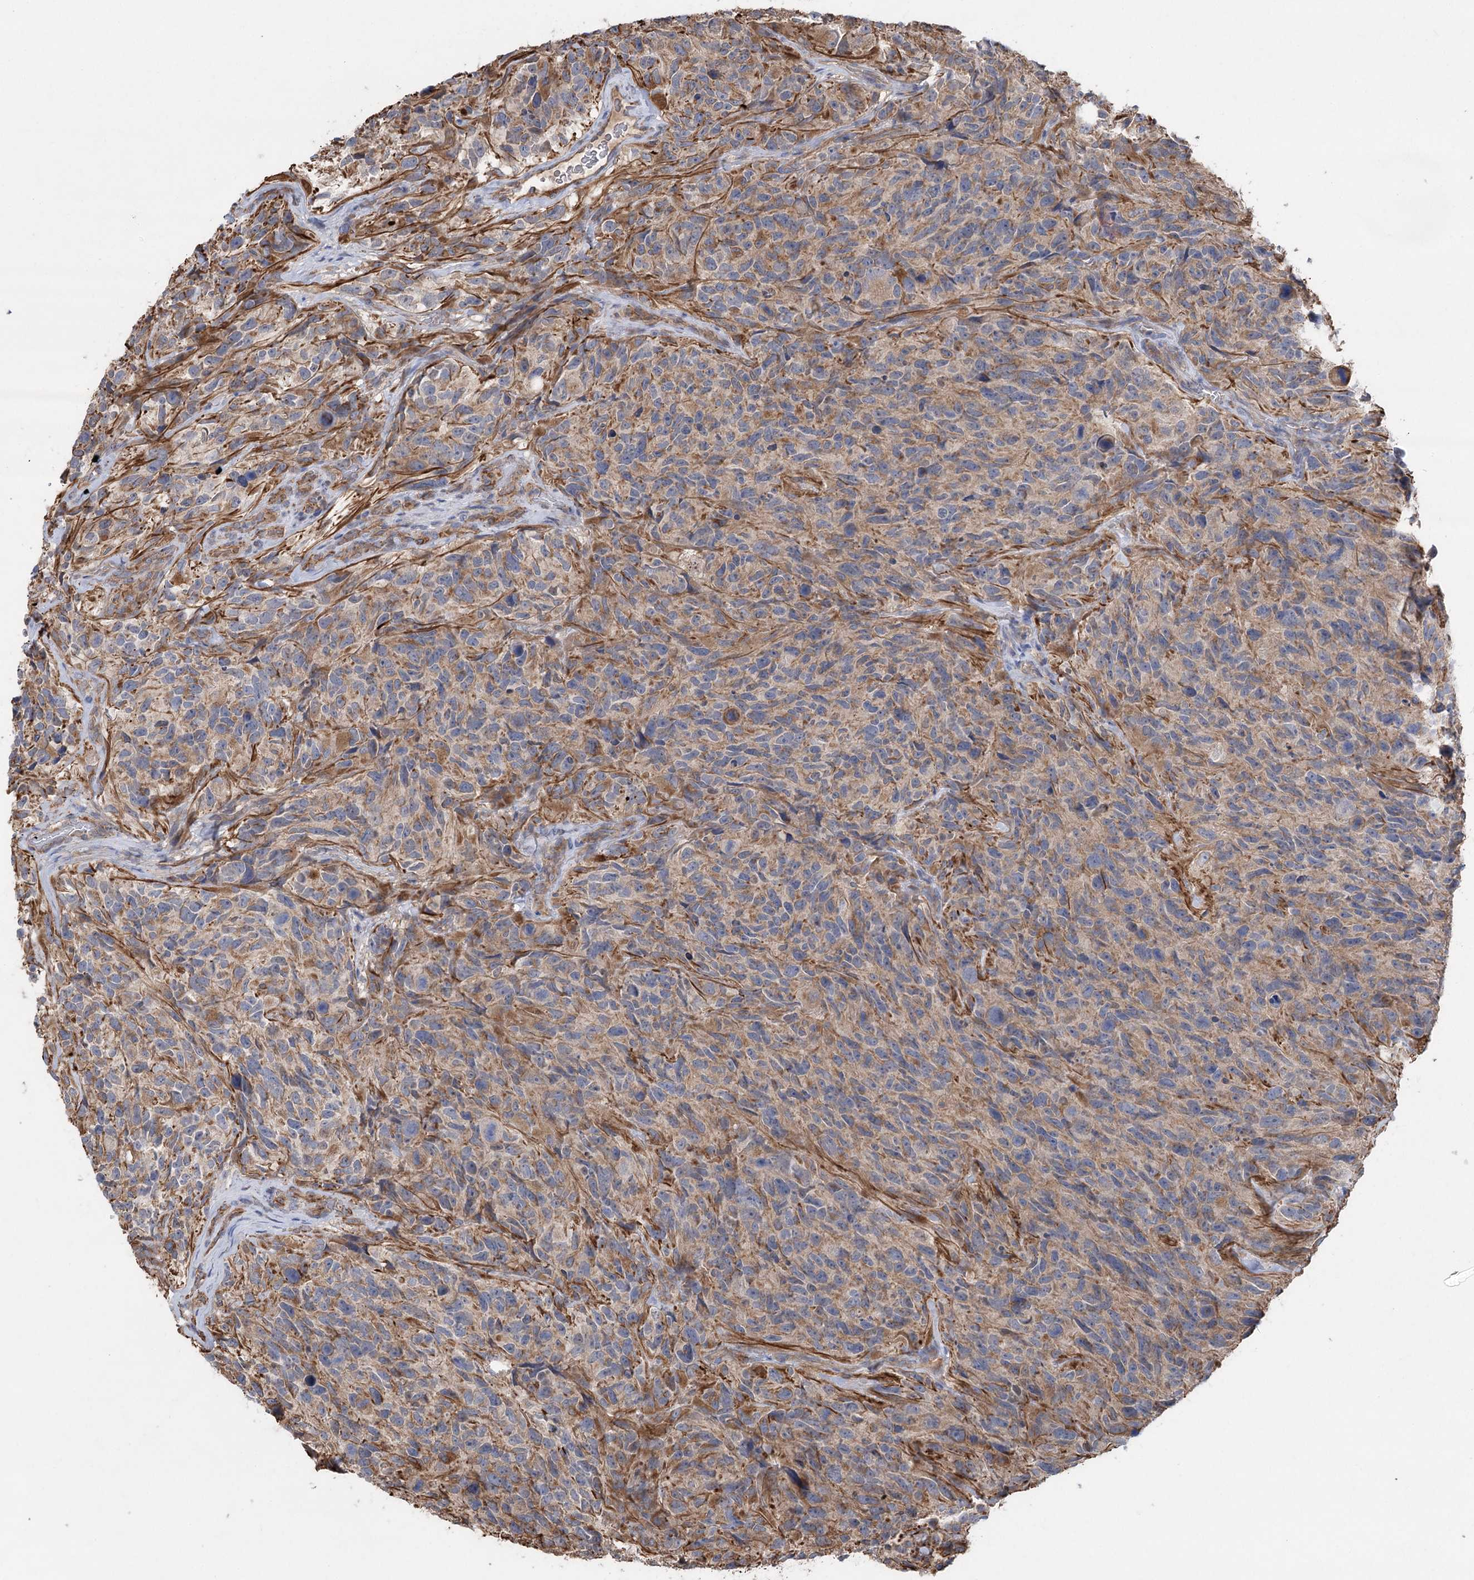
{"staining": {"intensity": "negative", "quantity": "none", "location": "none"}, "tissue": "glioma", "cell_type": "Tumor cells", "image_type": "cancer", "snomed": [{"axis": "morphology", "description": "Glioma, malignant, High grade"}, {"axis": "topography", "description": "Brain"}], "caption": "Tumor cells show no significant positivity in malignant glioma (high-grade). (Stains: DAB IHC with hematoxylin counter stain, Microscopy: brightfield microscopy at high magnification).", "gene": "RWDD4", "patient": {"sex": "male", "age": 69}}